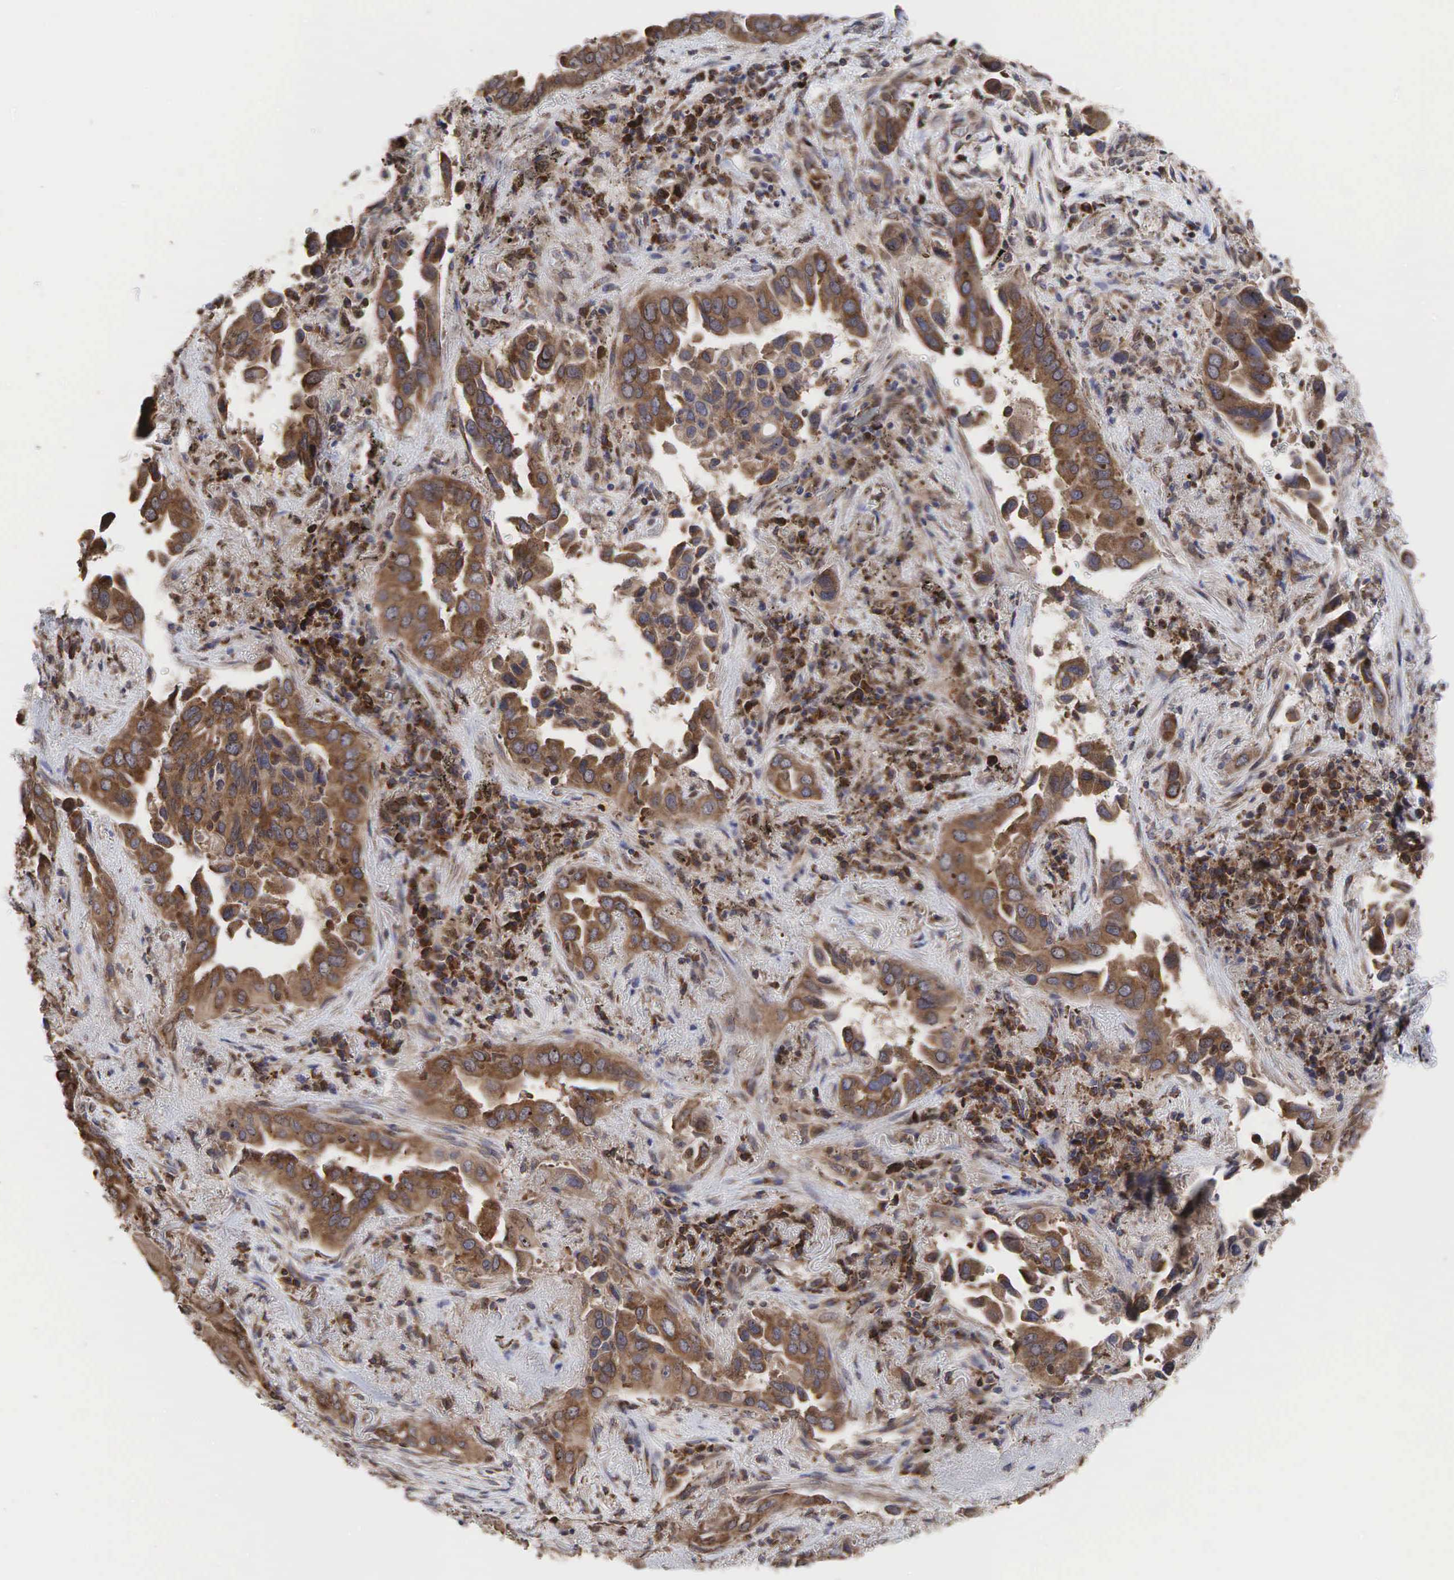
{"staining": {"intensity": "moderate", "quantity": ">75%", "location": "cytoplasmic/membranous"}, "tissue": "lung cancer", "cell_type": "Tumor cells", "image_type": "cancer", "snomed": [{"axis": "morphology", "description": "Adenocarcinoma, NOS"}, {"axis": "topography", "description": "Lung"}], "caption": "Immunohistochemistry photomicrograph of neoplastic tissue: human adenocarcinoma (lung) stained using immunohistochemistry (IHC) reveals medium levels of moderate protein expression localized specifically in the cytoplasmic/membranous of tumor cells, appearing as a cytoplasmic/membranous brown color.", "gene": "PABPC5", "patient": {"sex": "male", "age": 68}}